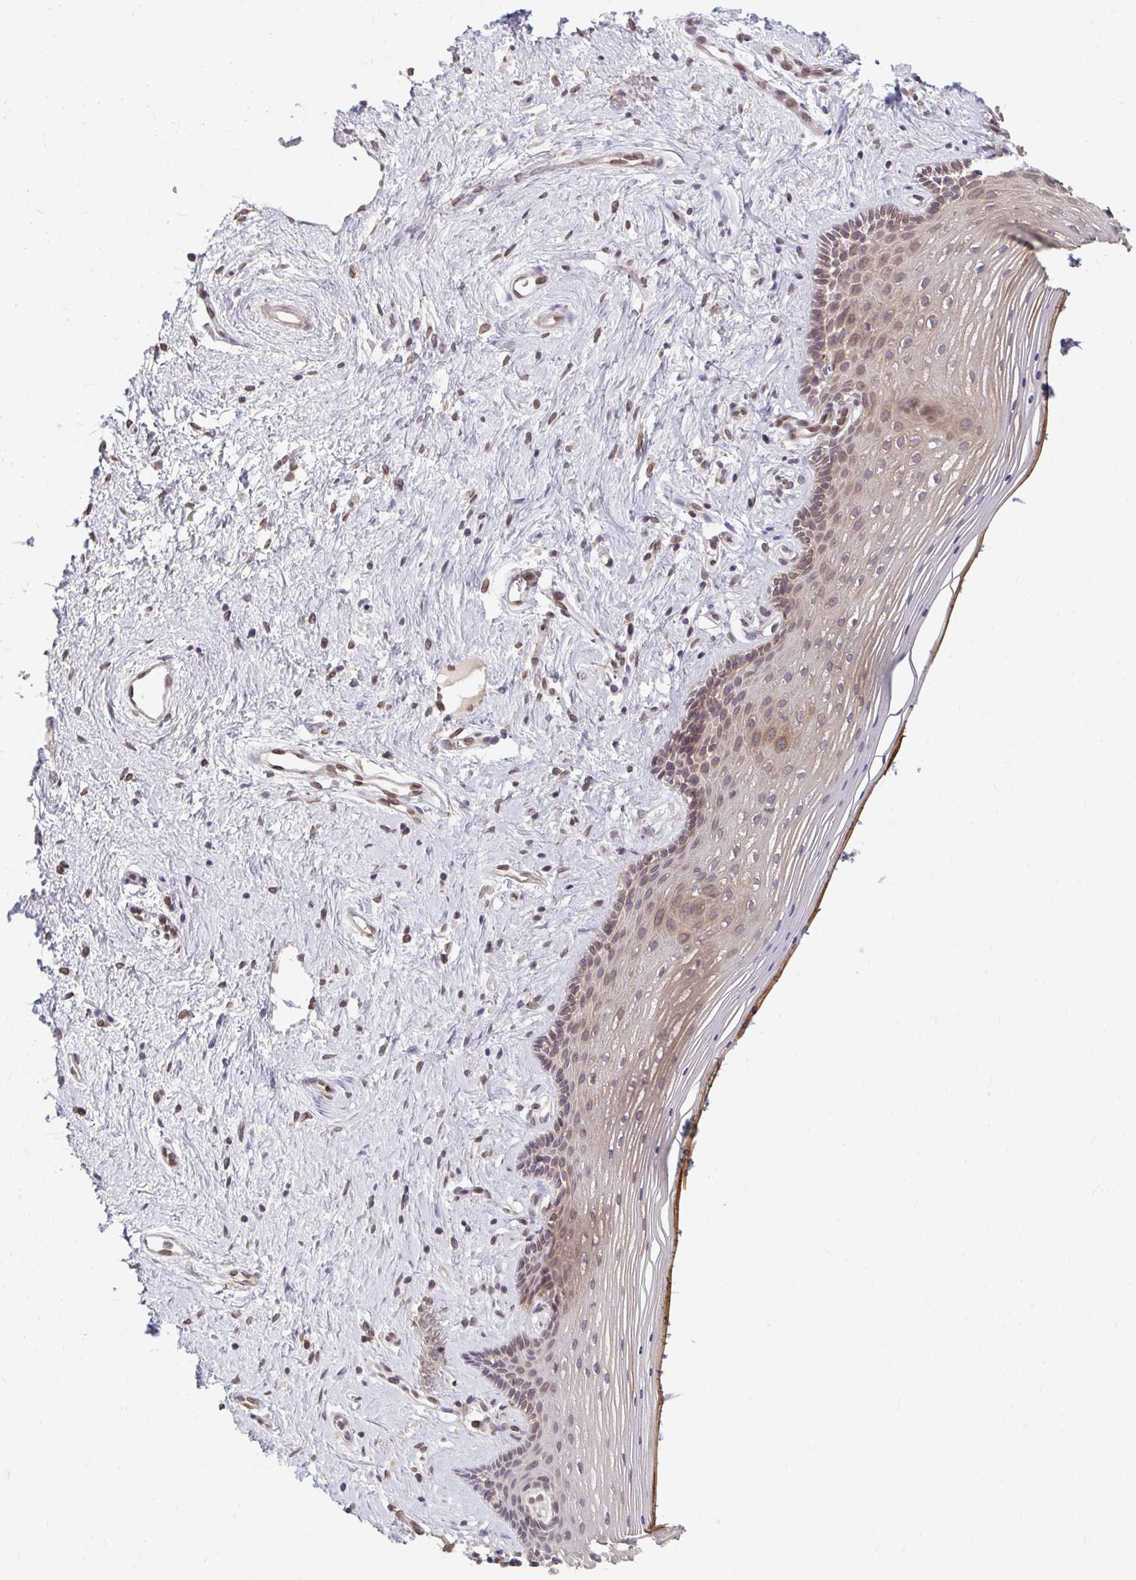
{"staining": {"intensity": "moderate", "quantity": "25%-75%", "location": "cytoplasmic/membranous"}, "tissue": "vagina", "cell_type": "Squamous epithelial cells", "image_type": "normal", "snomed": [{"axis": "morphology", "description": "Normal tissue, NOS"}, {"axis": "topography", "description": "Vagina"}], "caption": "DAB immunohistochemical staining of benign vagina shows moderate cytoplasmic/membranous protein expression in about 25%-75% of squamous epithelial cells.", "gene": "GPC5", "patient": {"sex": "female", "age": 42}}